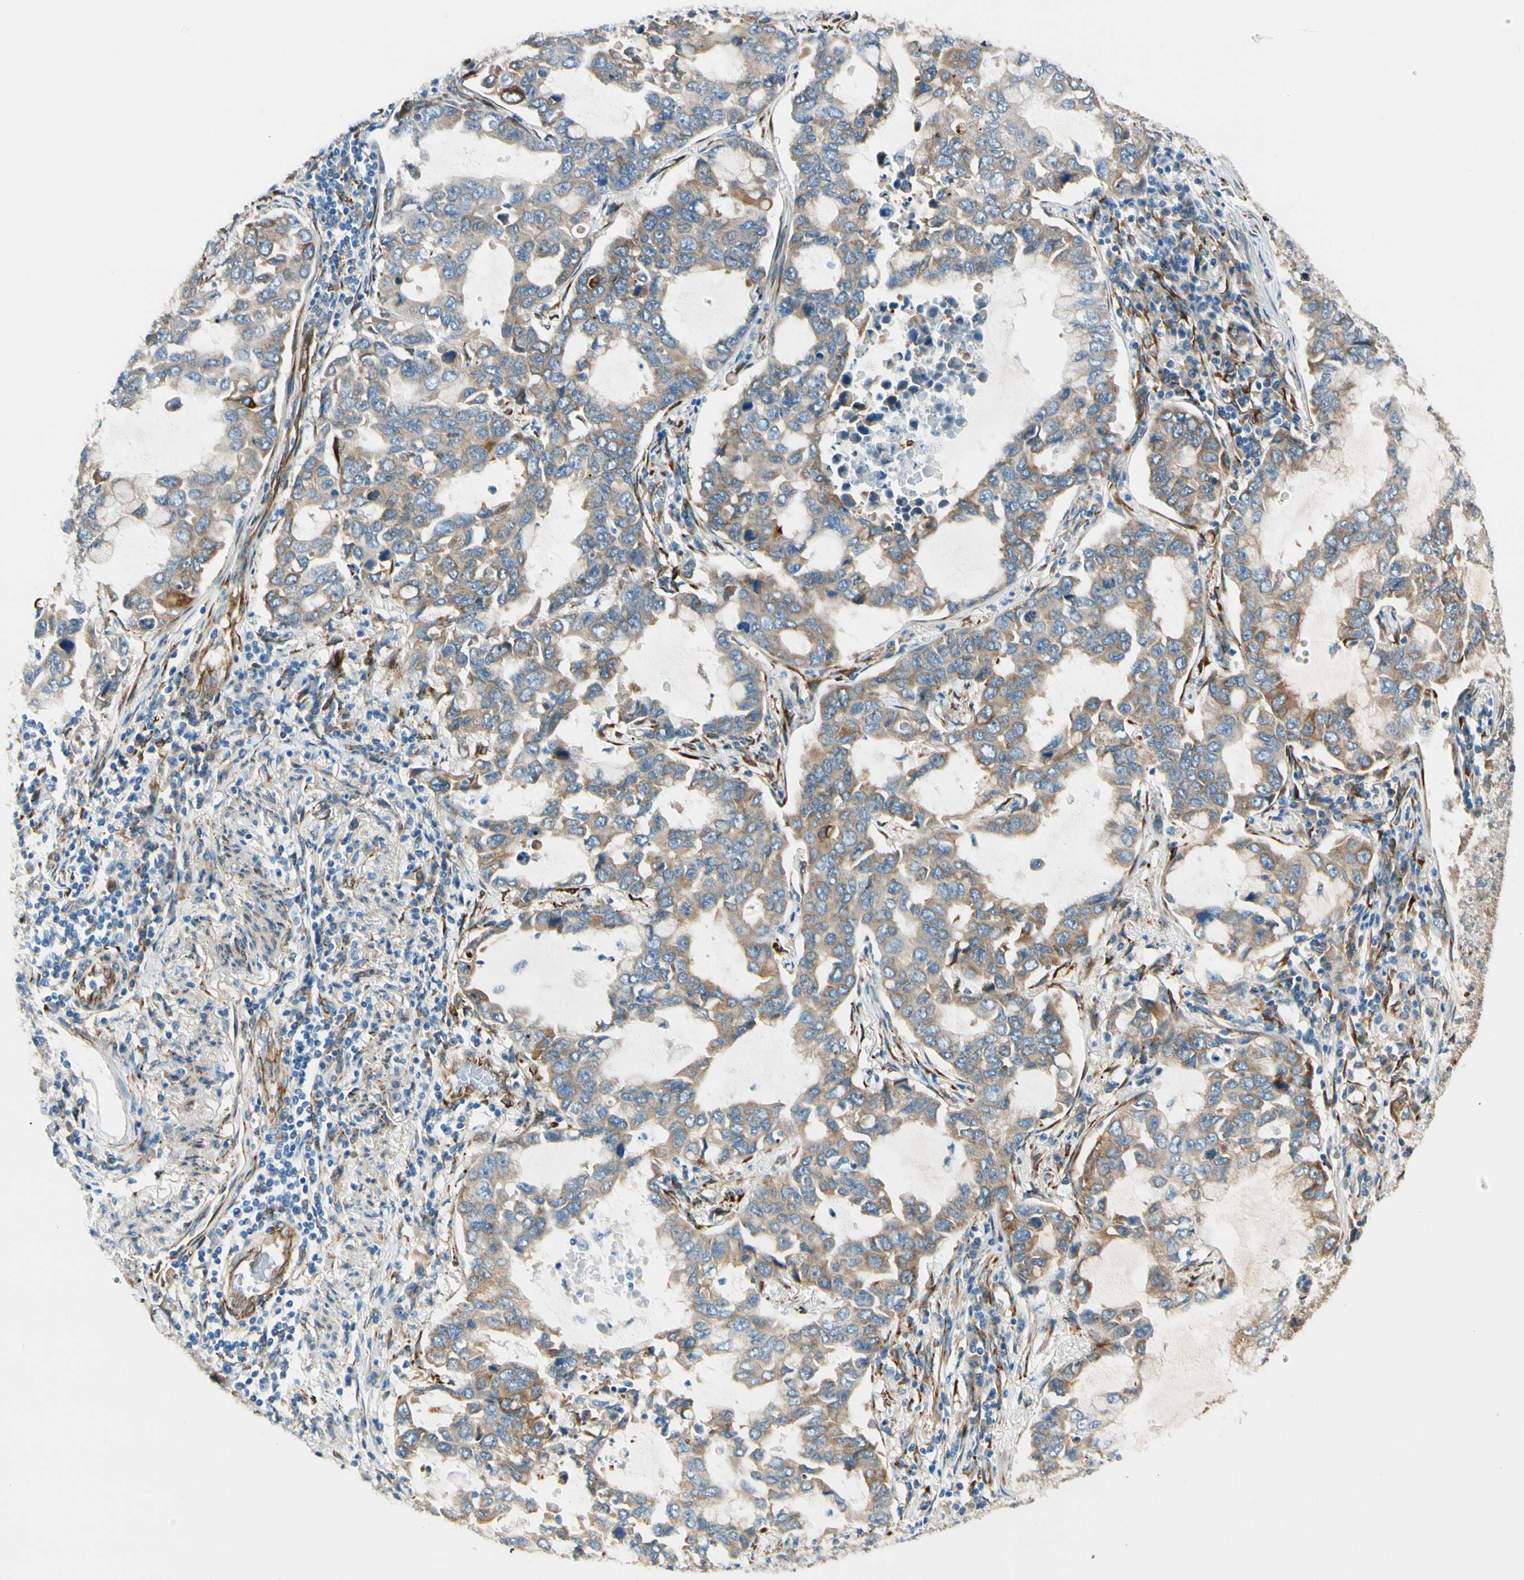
{"staining": {"intensity": "strong", "quantity": ">75%", "location": "cytoplasmic/membranous"}, "tissue": "lung cancer", "cell_type": "Tumor cells", "image_type": "cancer", "snomed": [{"axis": "morphology", "description": "Adenocarcinoma, NOS"}, {"axis": "topography", "description": "Lung"}], "caption": "Adenocarcinoma (lung) was stained to show a protein in brown. There is high levels of strong cytoplasmic/membranous staining in about >75% of tumor cells. The protein is shown in brown color, while the nuclei are stained blue.", "gene": "FKBP7", "patient": {"sex": "male", "age": 64}}